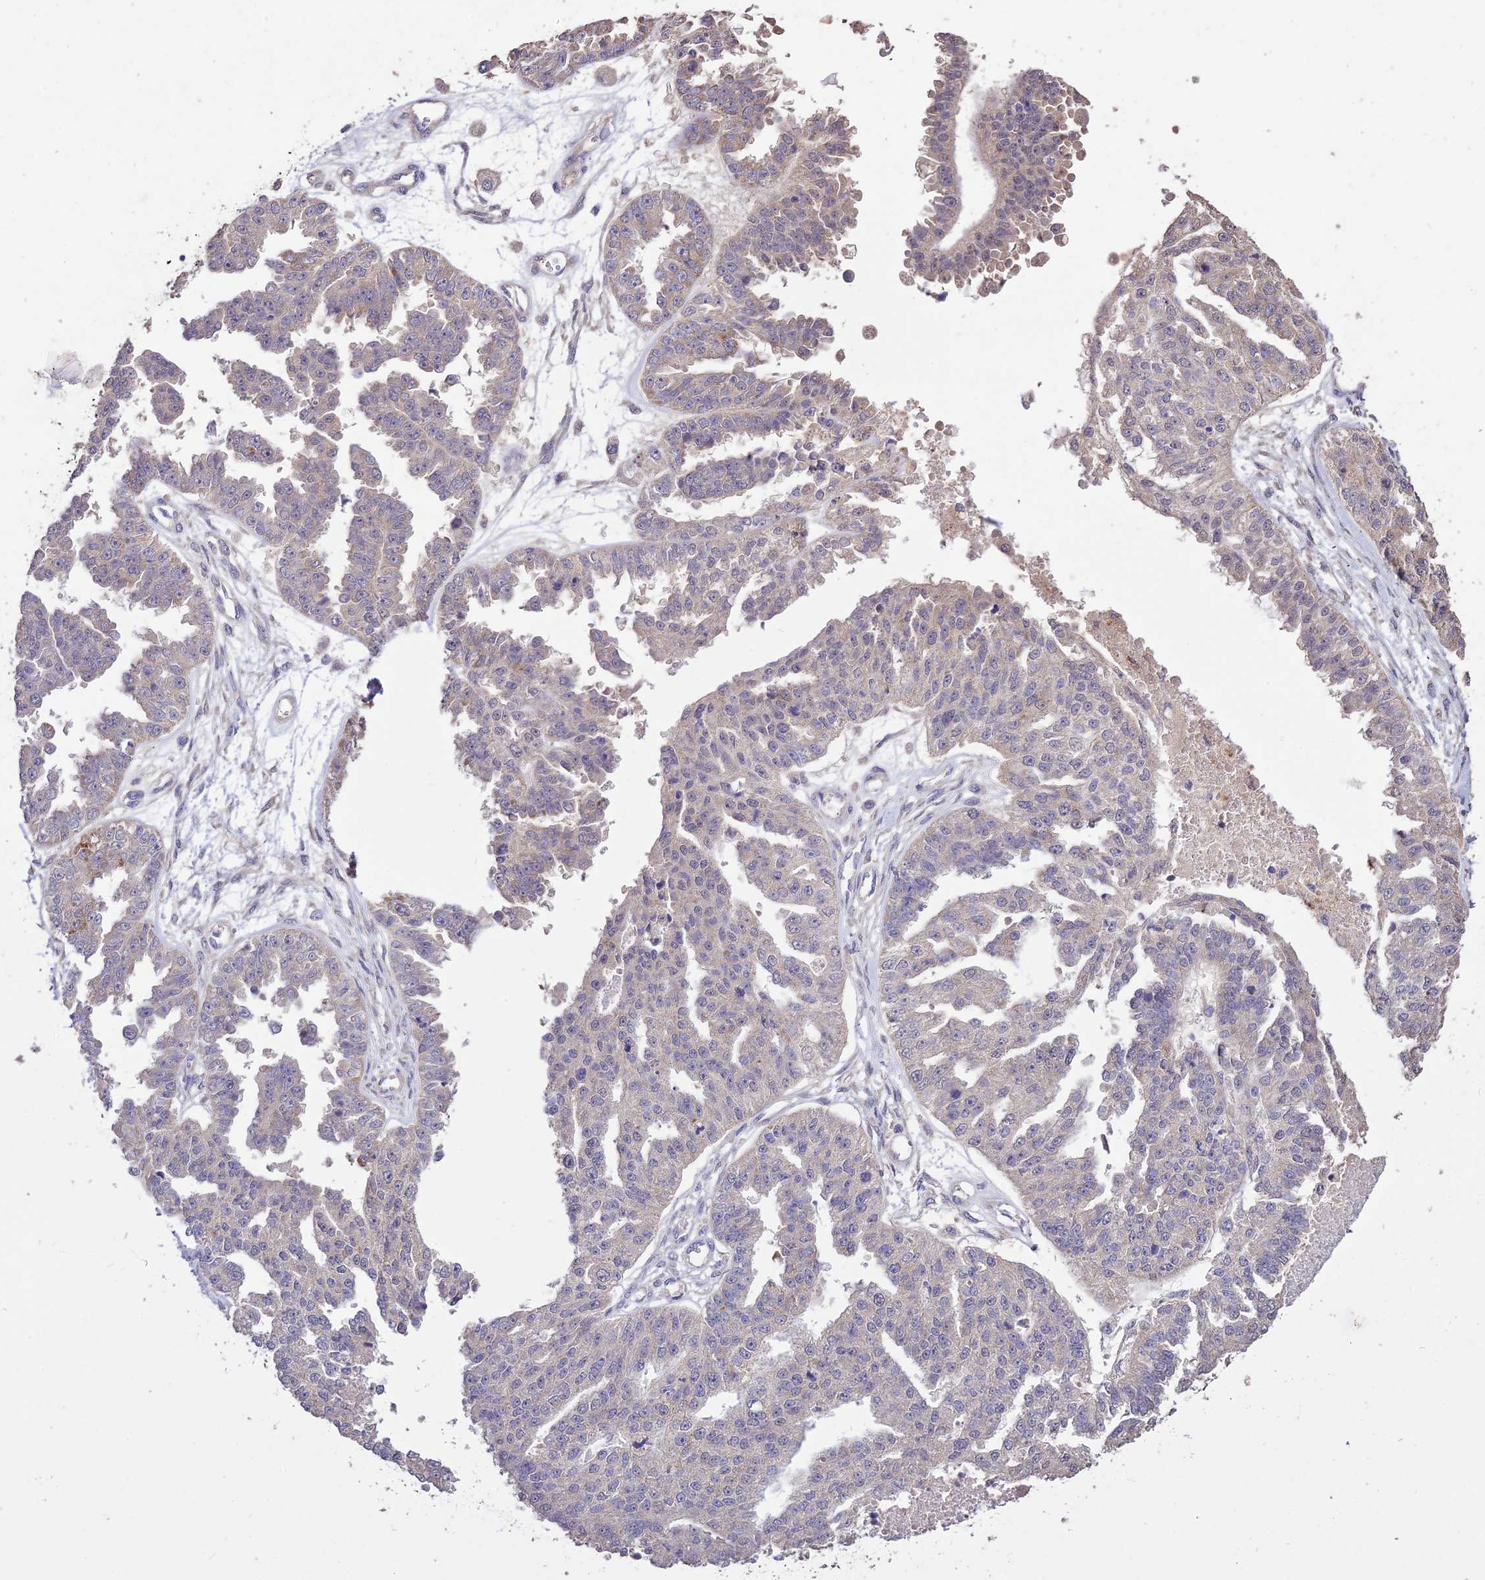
{"staining": {"intensity": "weak", "quantity": "<25%", "location": "cytoplasmic/membranous"}, "tissue": "ovarian cancer", "cell_type": "Tumor cells", "image_type": "cancer", "snomed": [{"axis": "morphology", "description": "Cystadenocarcinoma, serous, NOS"}, {"axis": "topography", "description": "Ovary"}], "caption": "Protein analysis of ovarian cancer reveals no significant expression in tumor cells.", "gene": "SDHD", "patient": {"sex": "female", "age": 58}}